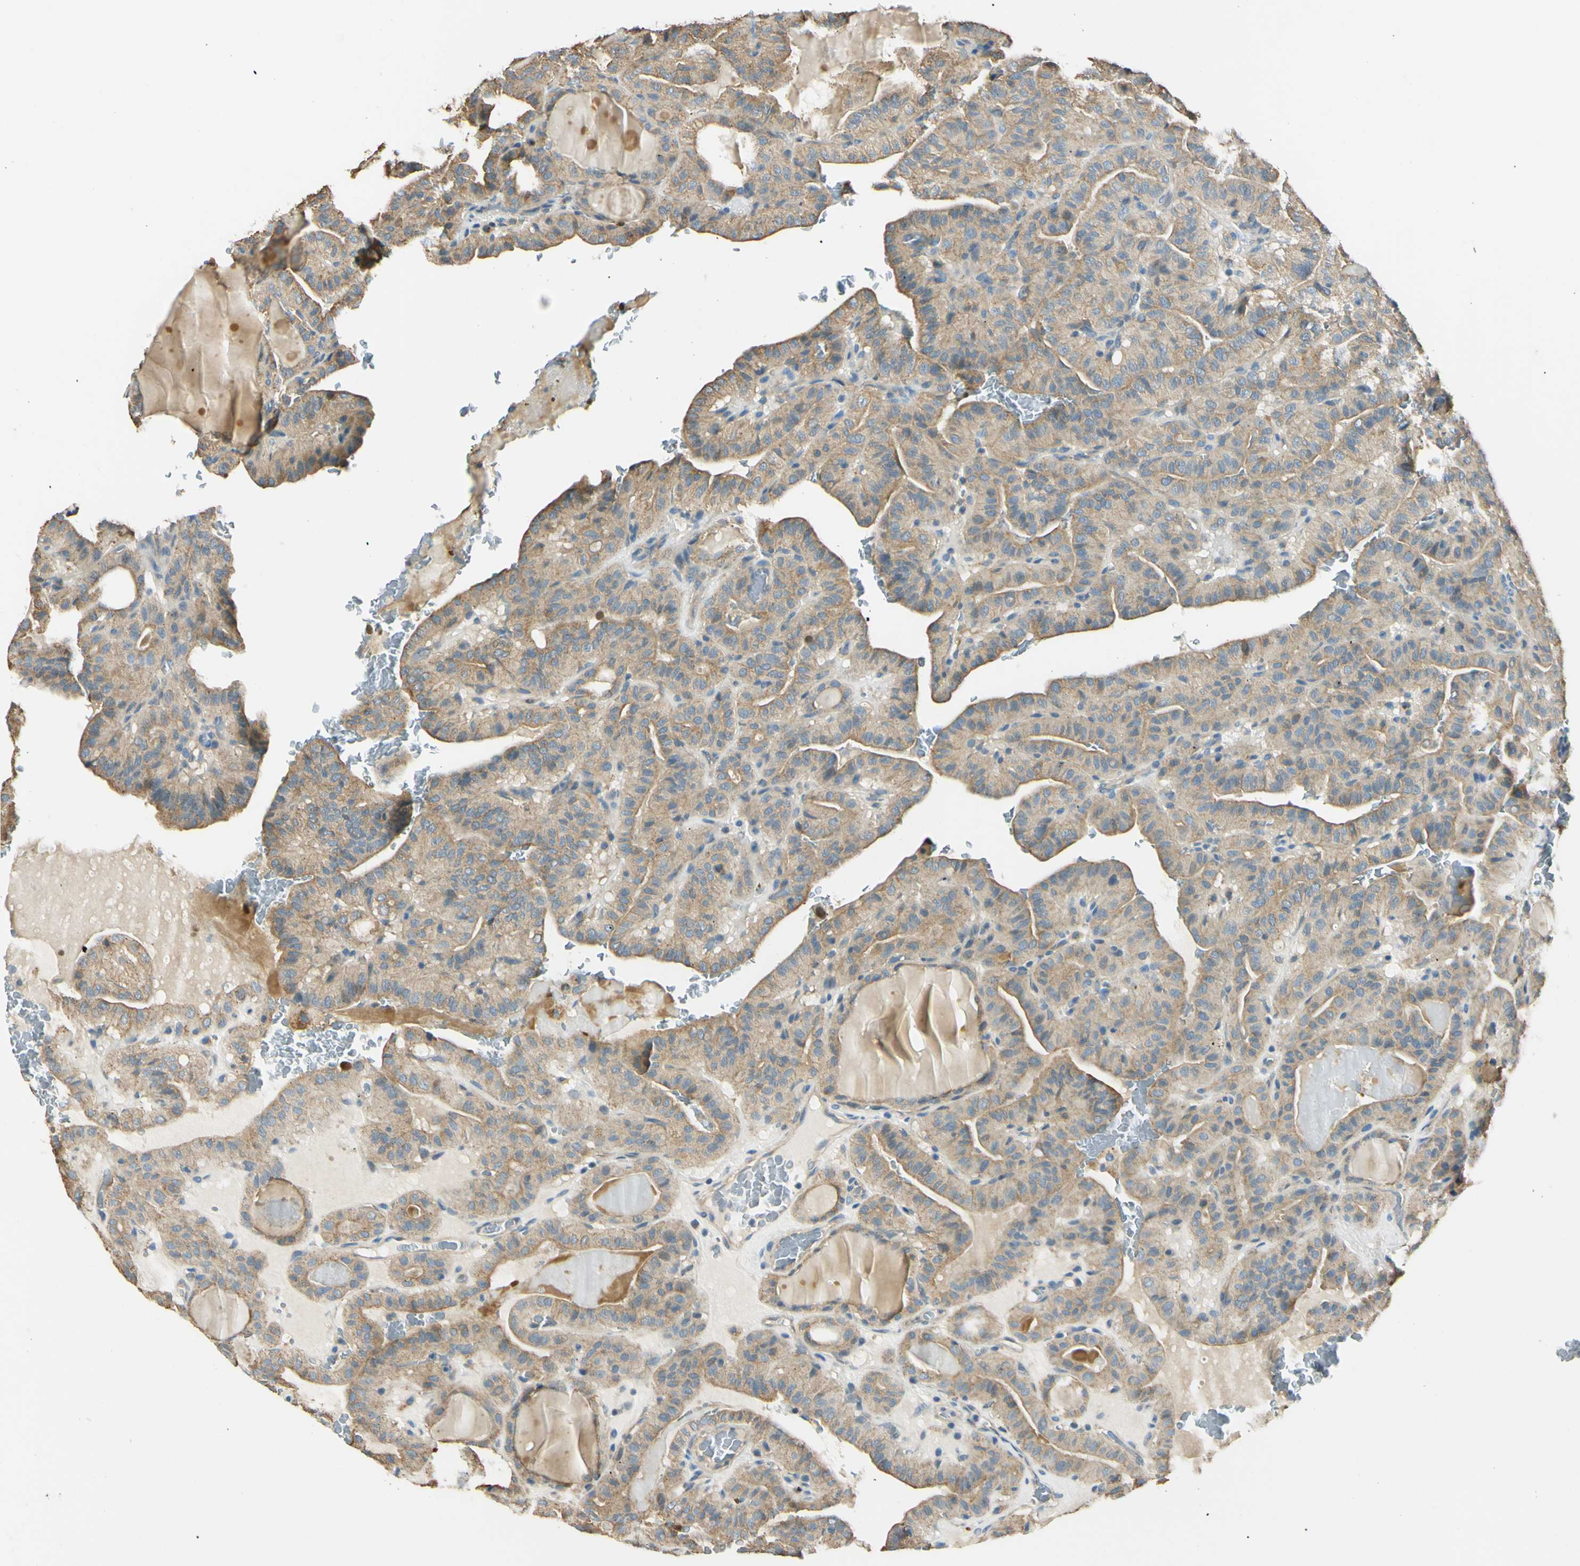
{"staining": {"intensity": "weak", "quantity": ">75%", "location": "cytoplasmic/membranous"}, "tissue": "thyroid cancer", "cell_type": "Tumor cells", "image_type": "cancer", "snomed": [{"axis": "morphology", "description": "Papillary adenocarcinoma, NOS"}, {"axis": "topography", "description": "Thyroid gland"}], "caption": "IHC of human thyroid cancer exhibits low levels of weak cytoplasmic/membranous staining in approximately >75% of tumor cells.", "gene": "LAMA3", "patient": {"sex": "male", "age": 77}}